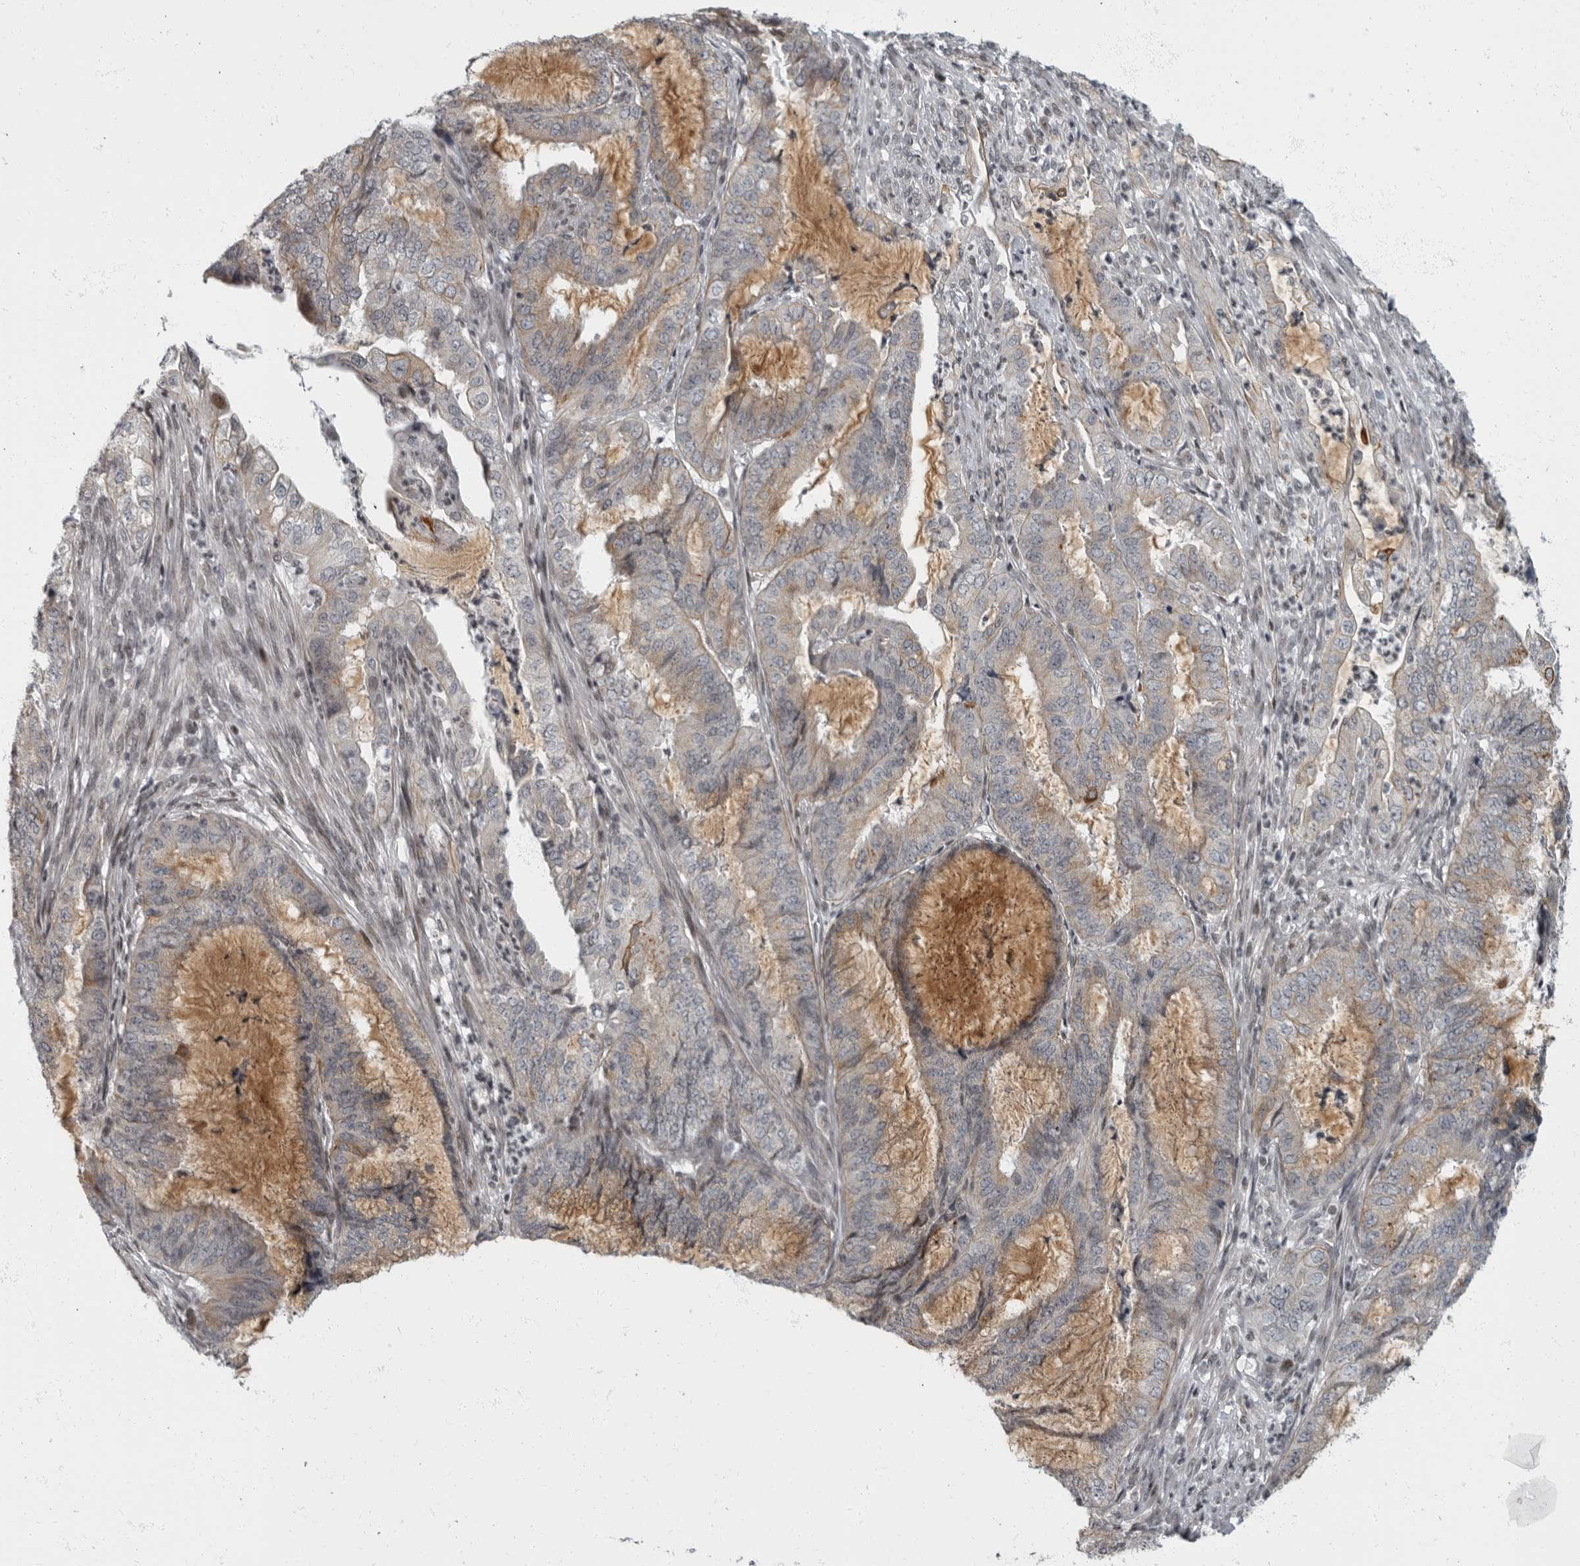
{"staining": {"intensity": "weak", "quantity": "<25%", "location": "cytoplasmic/membranous"}, "tissue": "endometrial cancer", "cell_type": "Tumor cells", "image_type": "cancer", "snomed": [{"axis": "morphology", "description": "Adenocarcinoma, NOS"}, {"axis": "topography", "description": "Endometrium"}], "caption": "Tumor cells show no significant positivity in endometrial cancer.", "gene": "EVI5", "patient": {"sex": "female", "age": 49}}